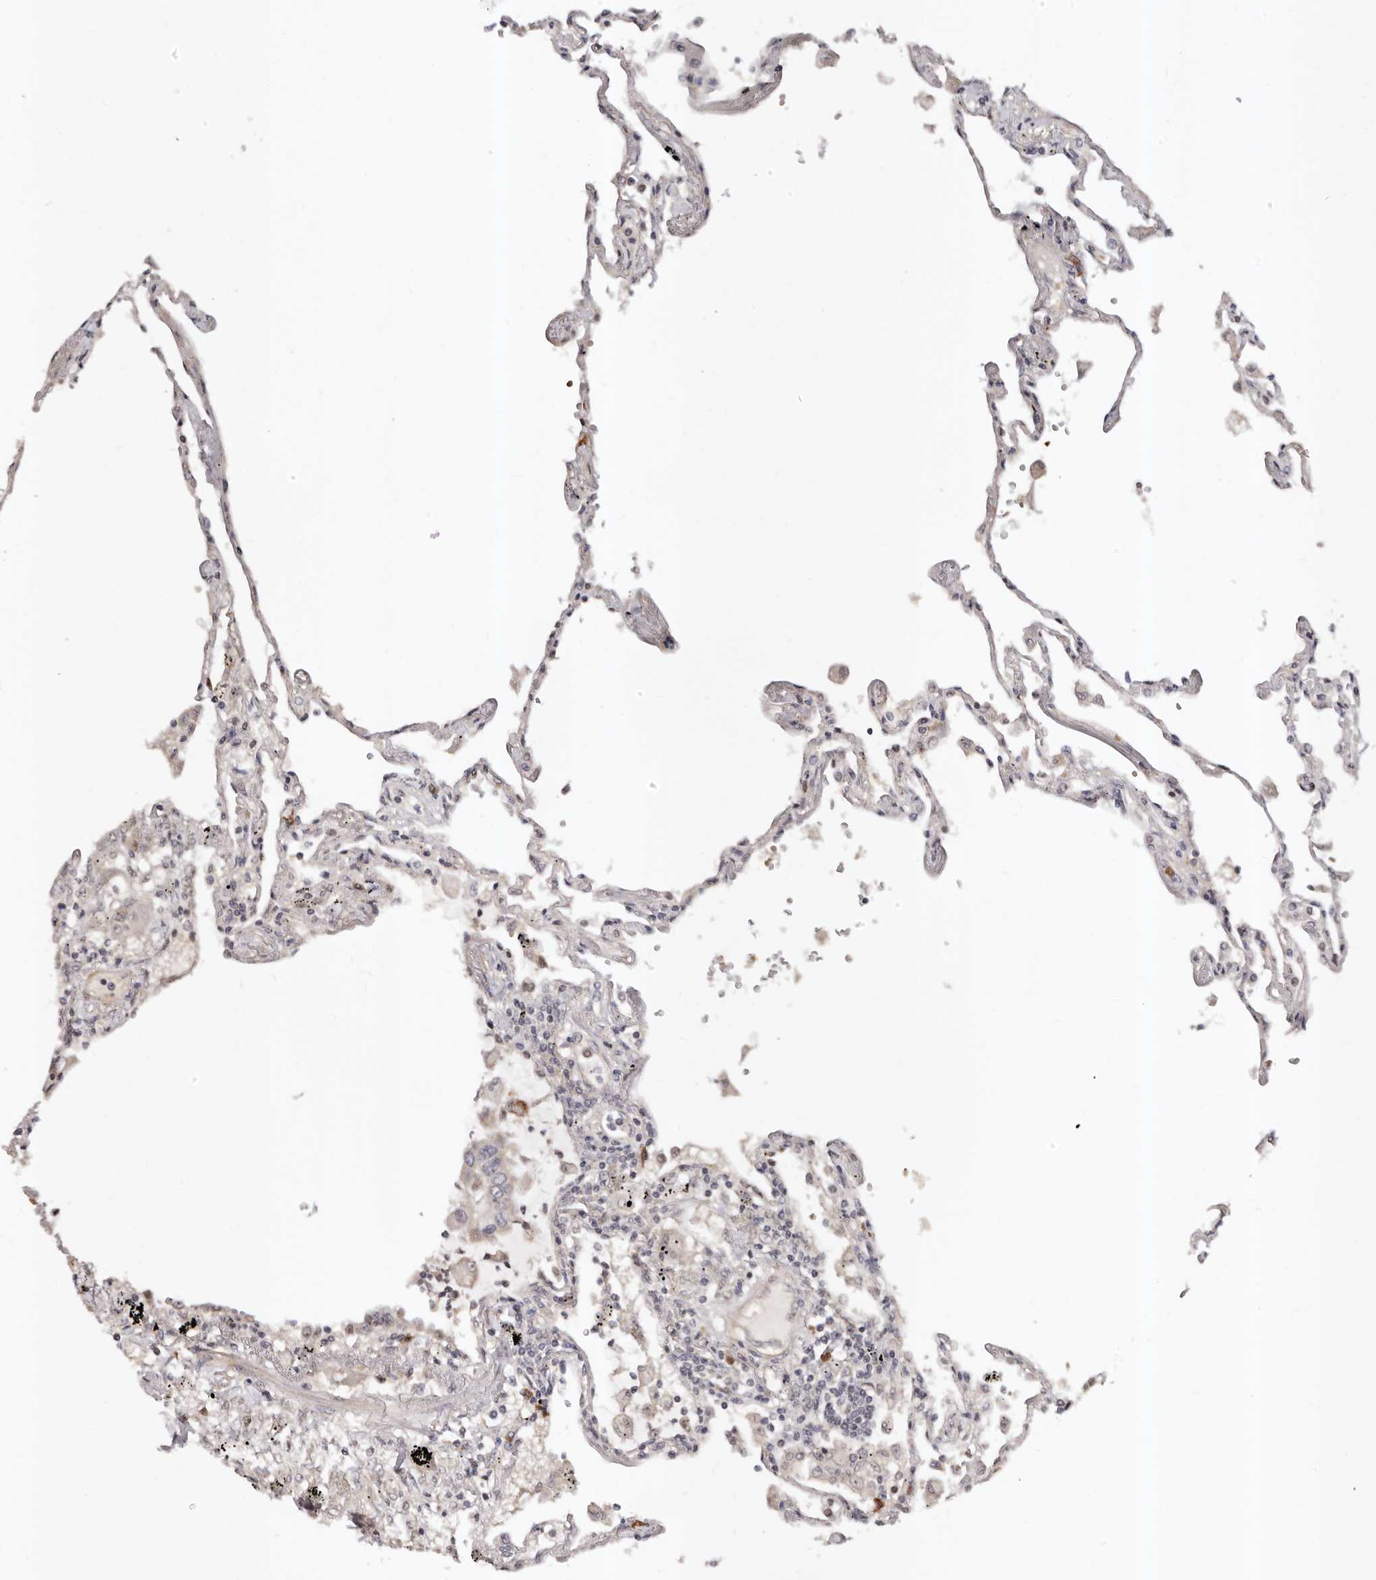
{"staining": {"intensity": "moderate", "quantity": "25%-75%", "location": "nuclear"}, "tissue": "lung", "cell_type": "Alveolar cells", "image_type": "normal", "snomed": [{"axis": "morphology", "description": "Normal tissue, NOS"}, {"axis": "topography", "description": "Lung"}], "caption": "Protein expression analysis of benign lung demonstrates moderate nuclear positivity in approximately 25%-75% of alveolar cells. (IHC, brightfield microscopy, high magnification).", "gene": "APOL6", "patient": {"sex": "female", "age": 67}}